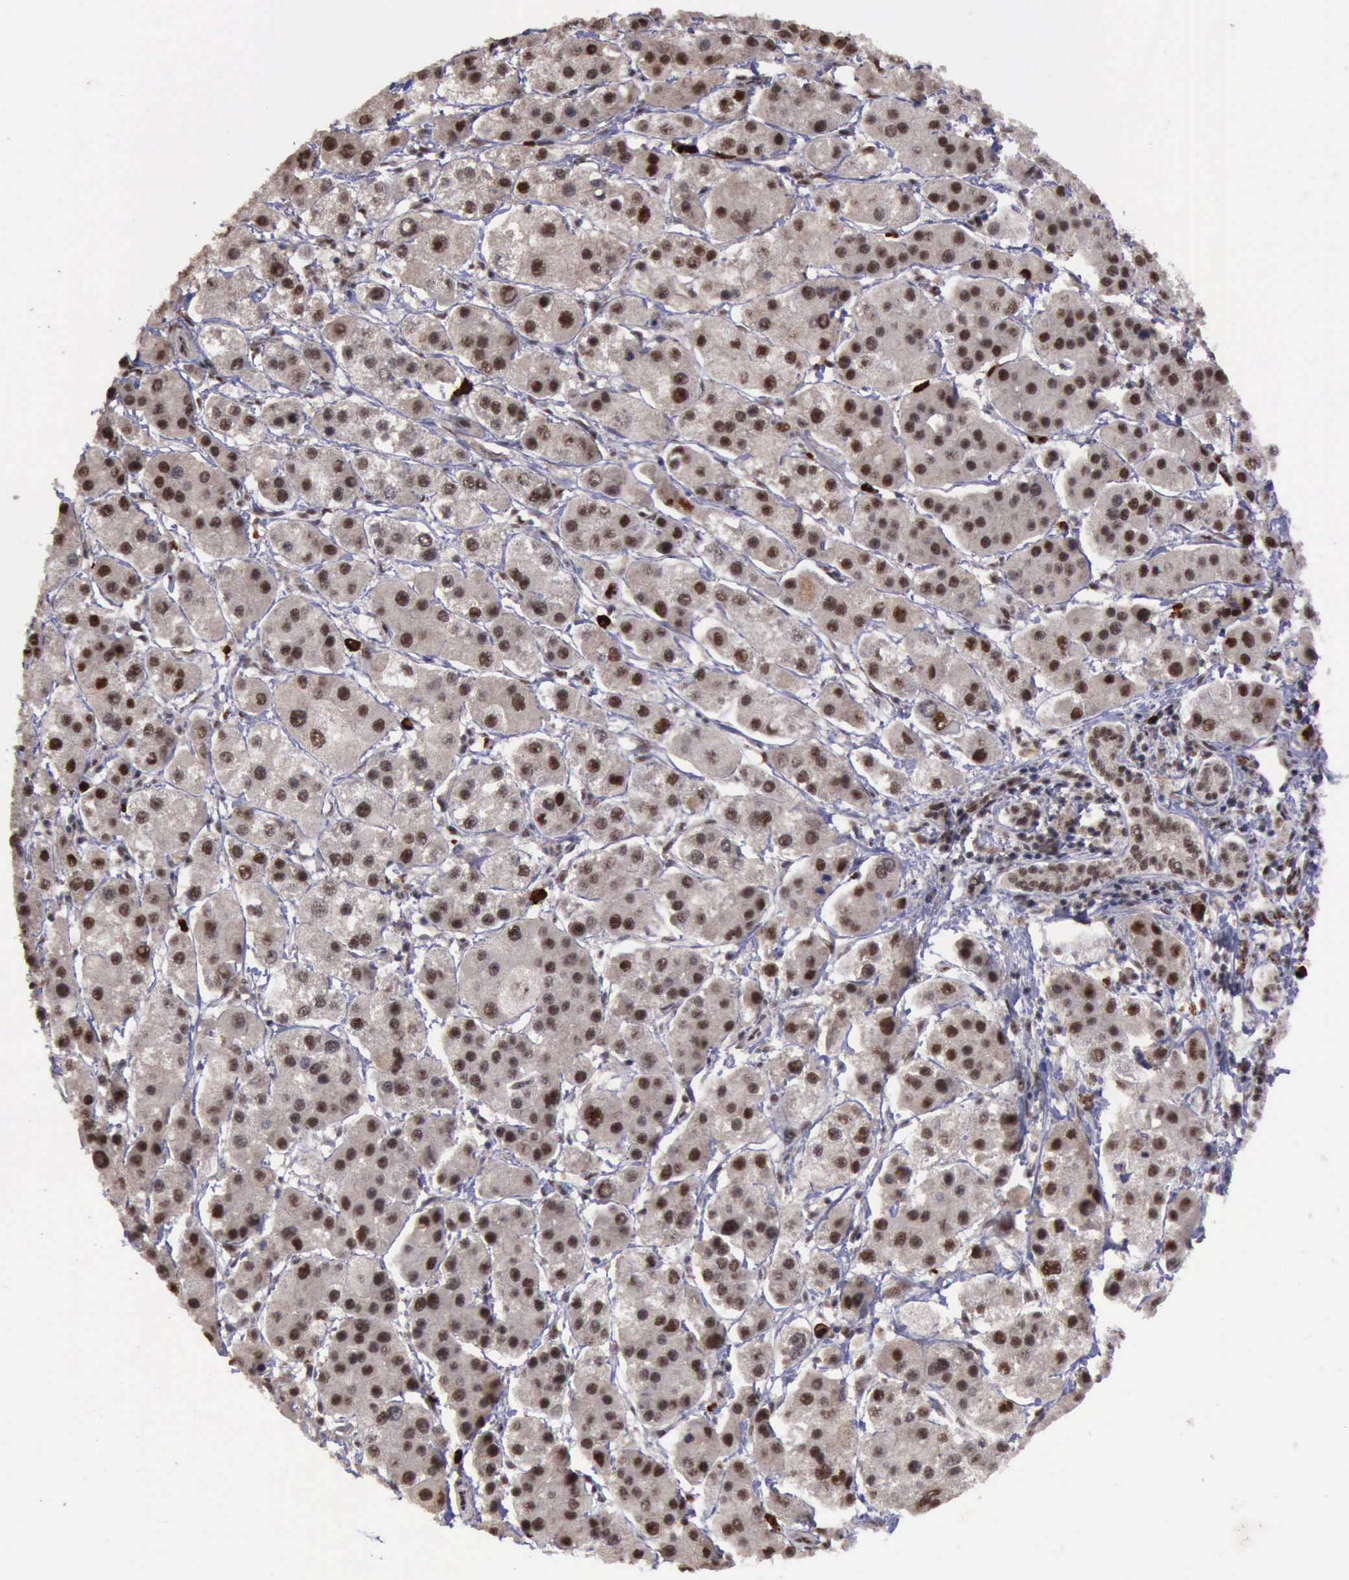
{"staining": {"intensity": "moderate", "quantity": ">75%", "location": "cytoplasmic/membranous,nuclear"}, "tissue": "liver cancer", "cell_type": "Tumor cells", "image_type": "cancer", "snomed": [{"axis": "morphology", "description": "Carcinoma, Hepatocellular, NOS"}, {"axis": "topography", "description": "Liver"}], "caption": "Protein staining by immunohistochemistry reveals moderate cytoplasmic/membranous and nuclear positivity in about >75% of tumor cells in hepatocellular carcinoma (liver).", "gene": "TRMT2A", "patient": {"sex": "female", "age": 85}}